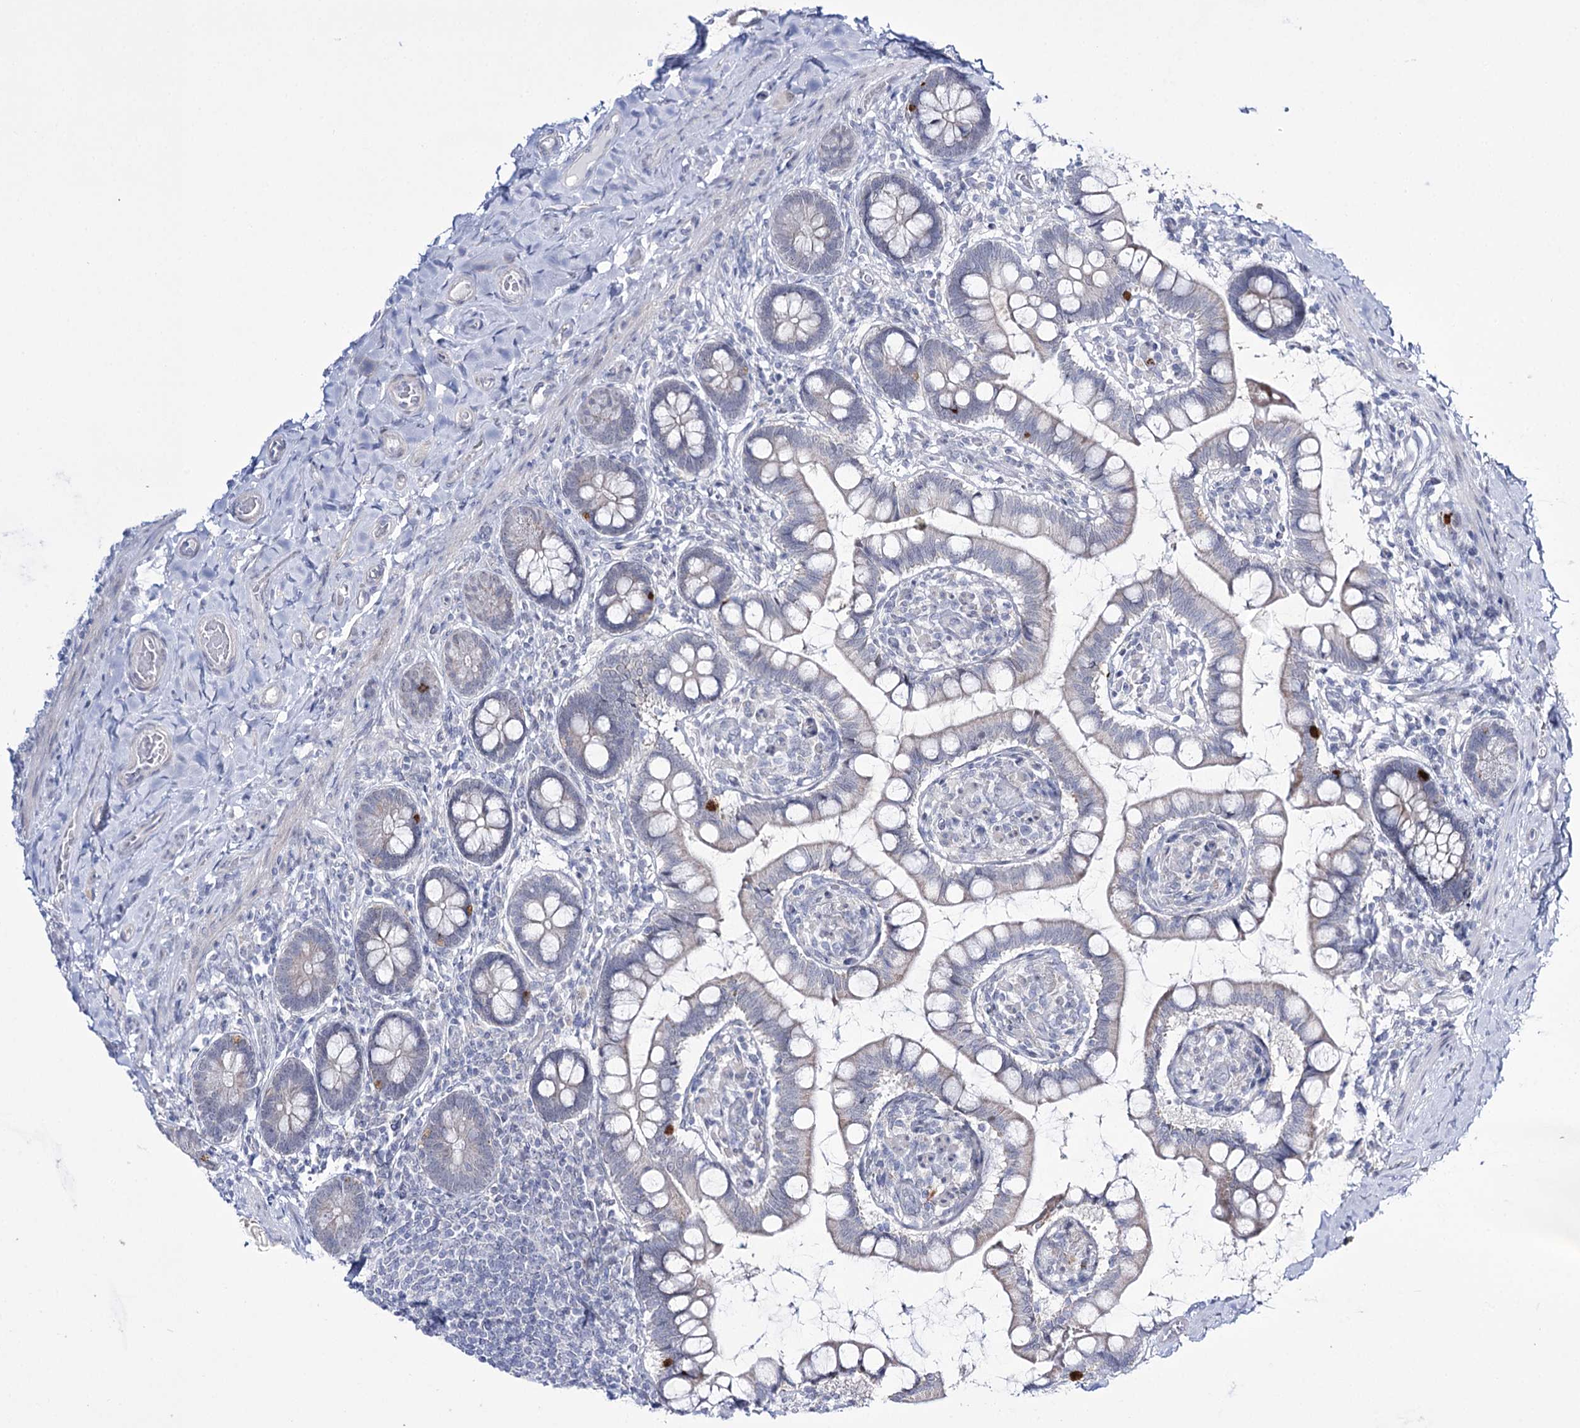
{"staining": {"intensity": "weak", "quantity": "25%-75%", "location": "cytoplasmic/membranous,nuclear"}, "tissue": "small intestine", "cell_type": "Glandular cells", "image_type": "normal", "snomed": [{"axis": "morphology", "description": "Normal tissue, NOS"}, {"axis": "topography", "description": "Small intestine"}], "caption": "DAB (3,3'-diaminobenzidine) immunohistochemical staining of benign small intestine shows weak cytoplasmic/membranous,nuclear protein positivity in approximately 25%-75% of glandular cells.", "gene": "RBM15B", "patient": {"sex": "male", "age": 52}}